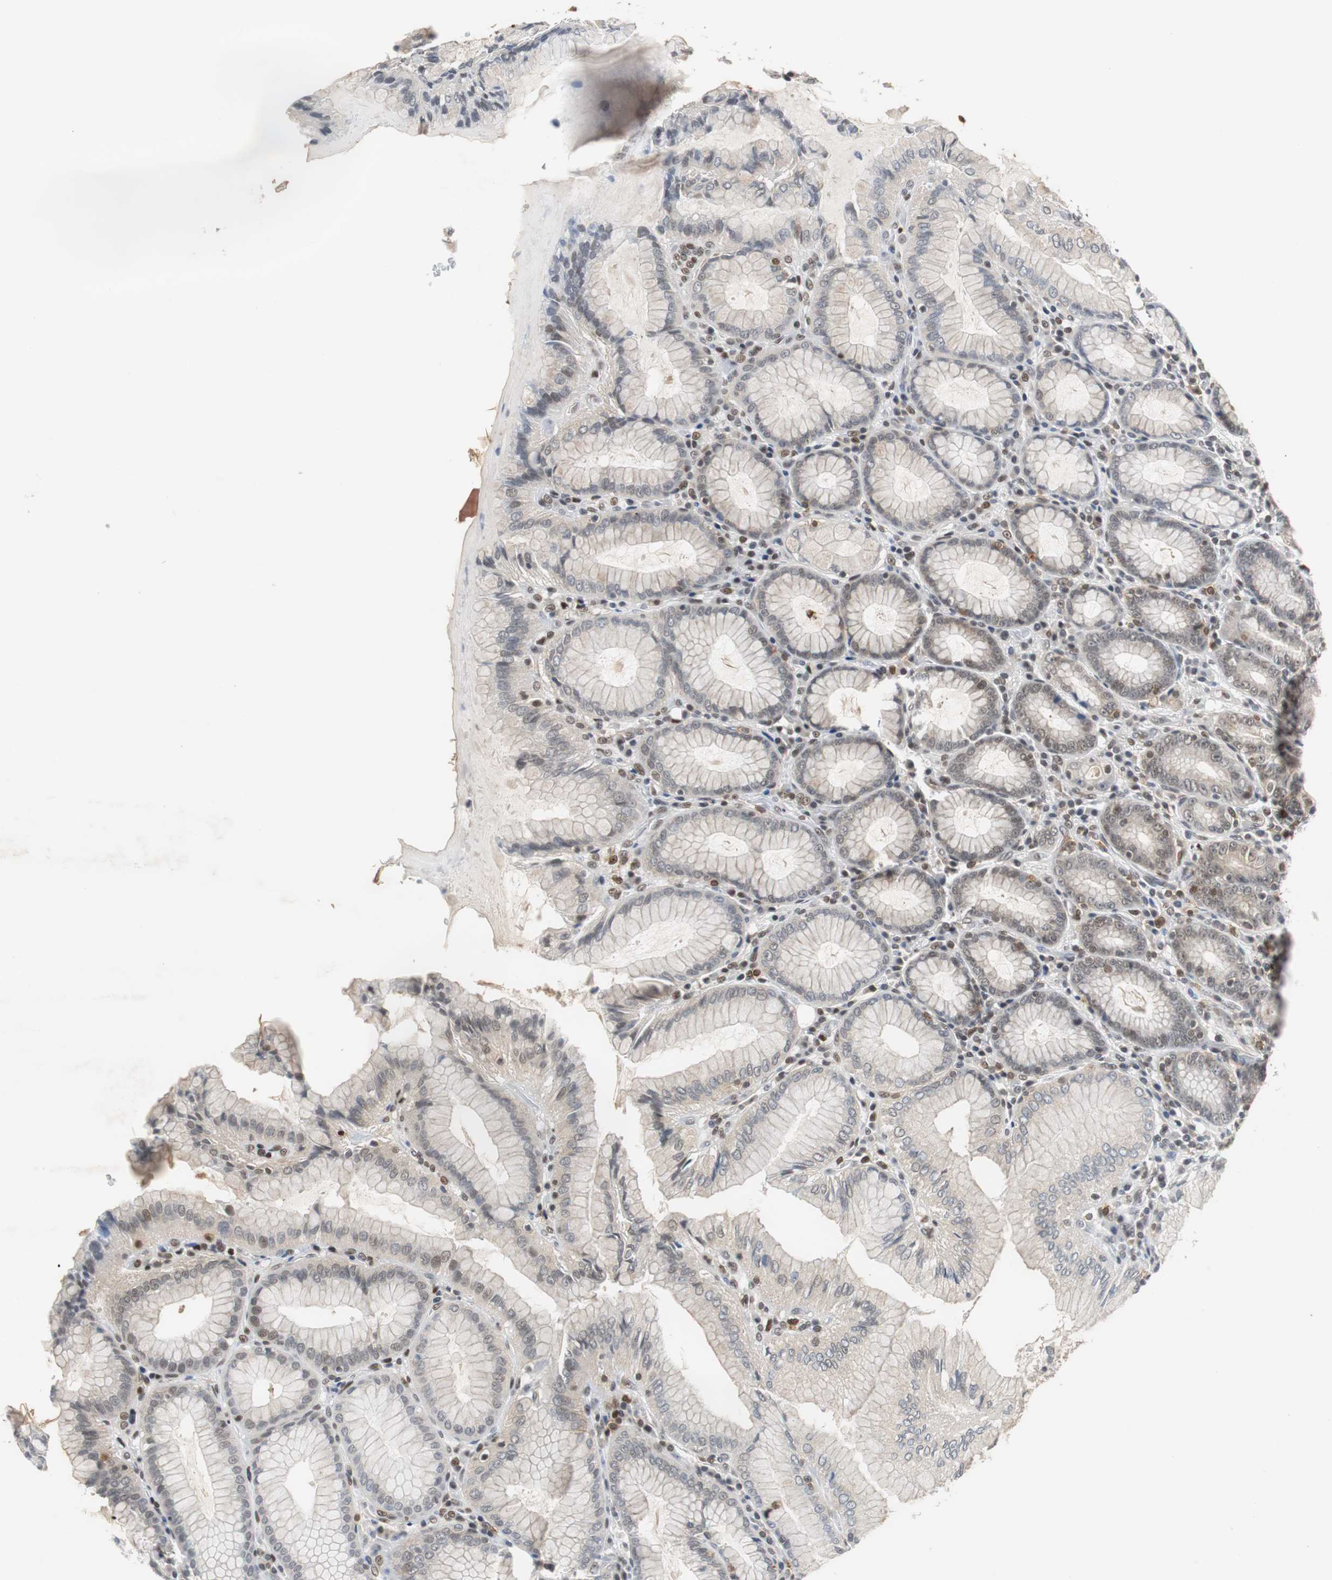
{"staining": {"intensity": "moderate", "quantity": "25%-75%", "location": "cytoplasmic/membranous,nuclear"}, "tissue": "stomach", "cell_type": "Glandular cells", "image_type": "normal", "snomed": [{"axis": "morphology", "description": "Normal tissue, NOS"}, {"axis": "topography", "description": "Stomach, lower"}], "caption": "Immunohistochemical staining of normal human stomach demonstrates moderate cytoplasmic/membranous,nuclear protein staining in approximately 25%-75% of glandular cells. (brown staining indicates protein expression, while blue staining denotes nuclei).", "gene": "SIRT1", "patient": {"sex": "female", "age": 76}}